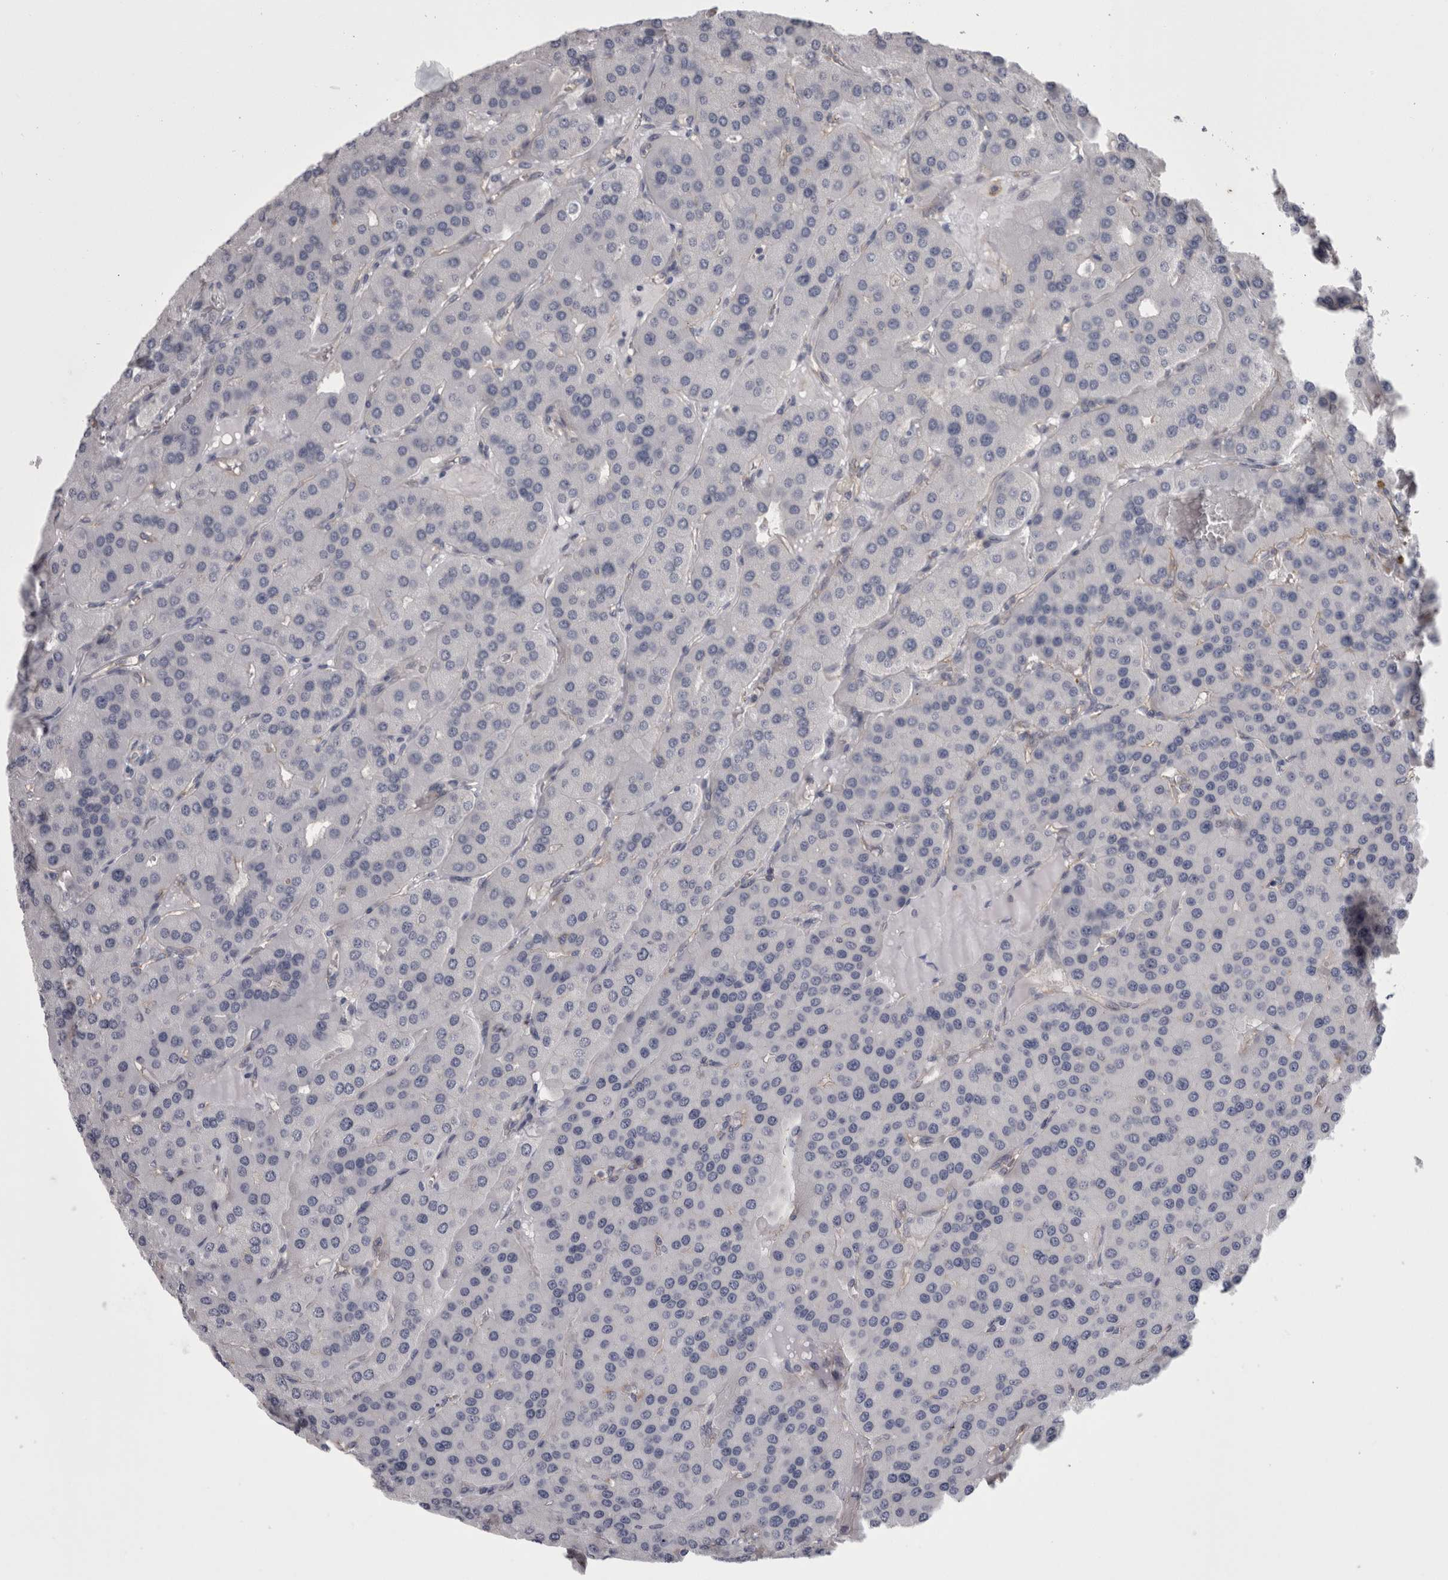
{"staining": {"intensity": "negative", "quantity": "none", "location": "none"}, "tissue": "parathyroid gland", "cell_type": "Glandular cells", "image_type": "normal", "snomed": [{"axis": "morphology", "description": "Normal tissue, NOS"}, {"axis": "morphology", "description": "Adenoma, NOS"}, {"axis": "topography", "description": "Parathyroid gland"}], "caption": "IHC of unremarkable human parathyroid gland demonstrates no positivity in glandular cells.", "gene": "LYZL6", "patient": {"sex": "female", "age": 86}}